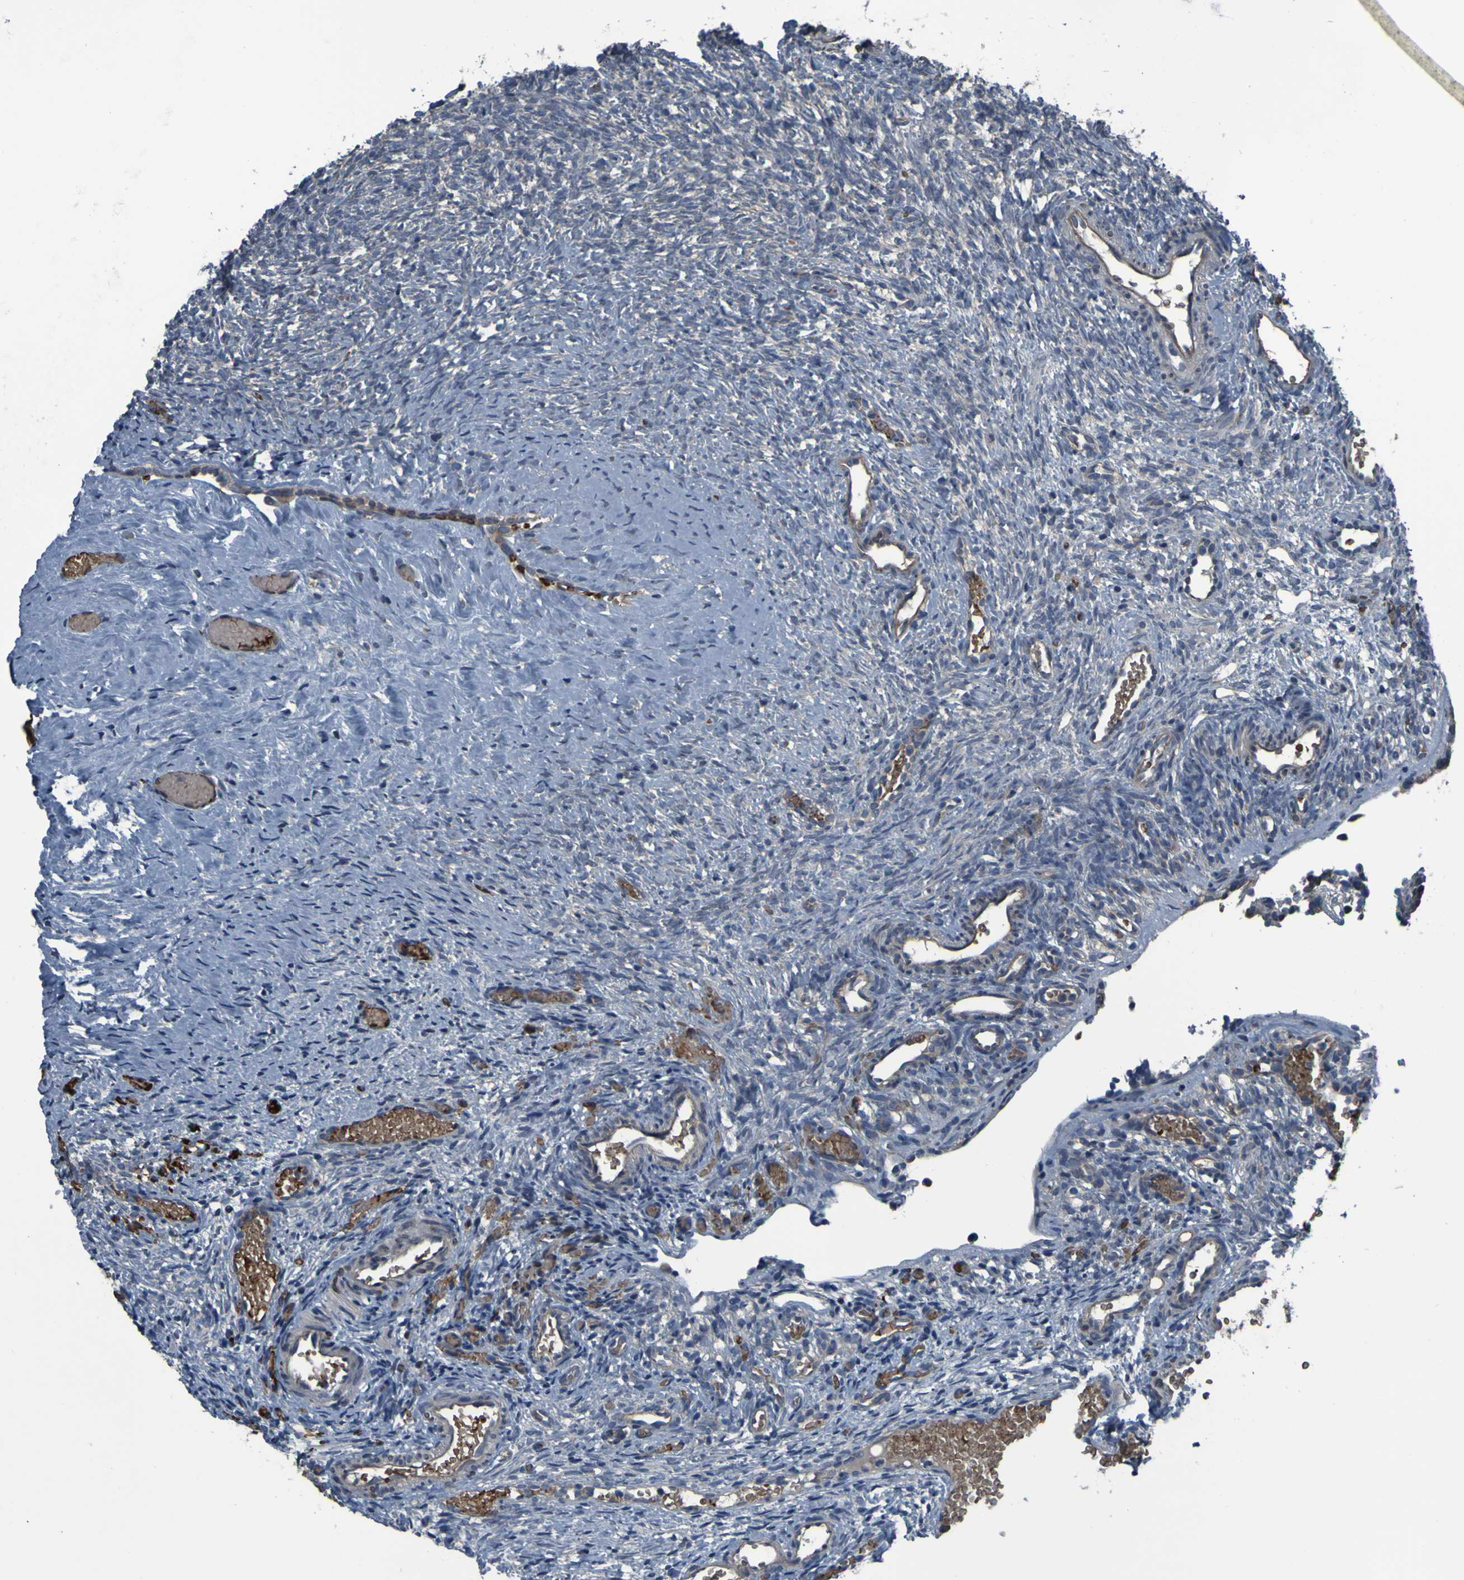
{"staining": {"intensity": "weak", "quantity": "25%-75%", "location": "cytoplasmic/membranous"}, "tissue": "ovary", "cell_type": "Follicle cells", "image_type": "normal", "snomed": [{"axis": "morphology", "description": "Normal tissue, NOS"}, {"axis": "topography", "description": "Ovary"}], "caption": "Immunohistochemistry (IHC) micrograph of normal ovary: ovary stained using immunohistochemistry (IHC) reveals low levels of weak protein expression localized specifically in the cytoplasmic/membranous of follicle cells, appearing as a cytoplasmic/membranous brown color.", "gene": "GRAMD1A", "patient": {"sex": "female", "age": 35}}